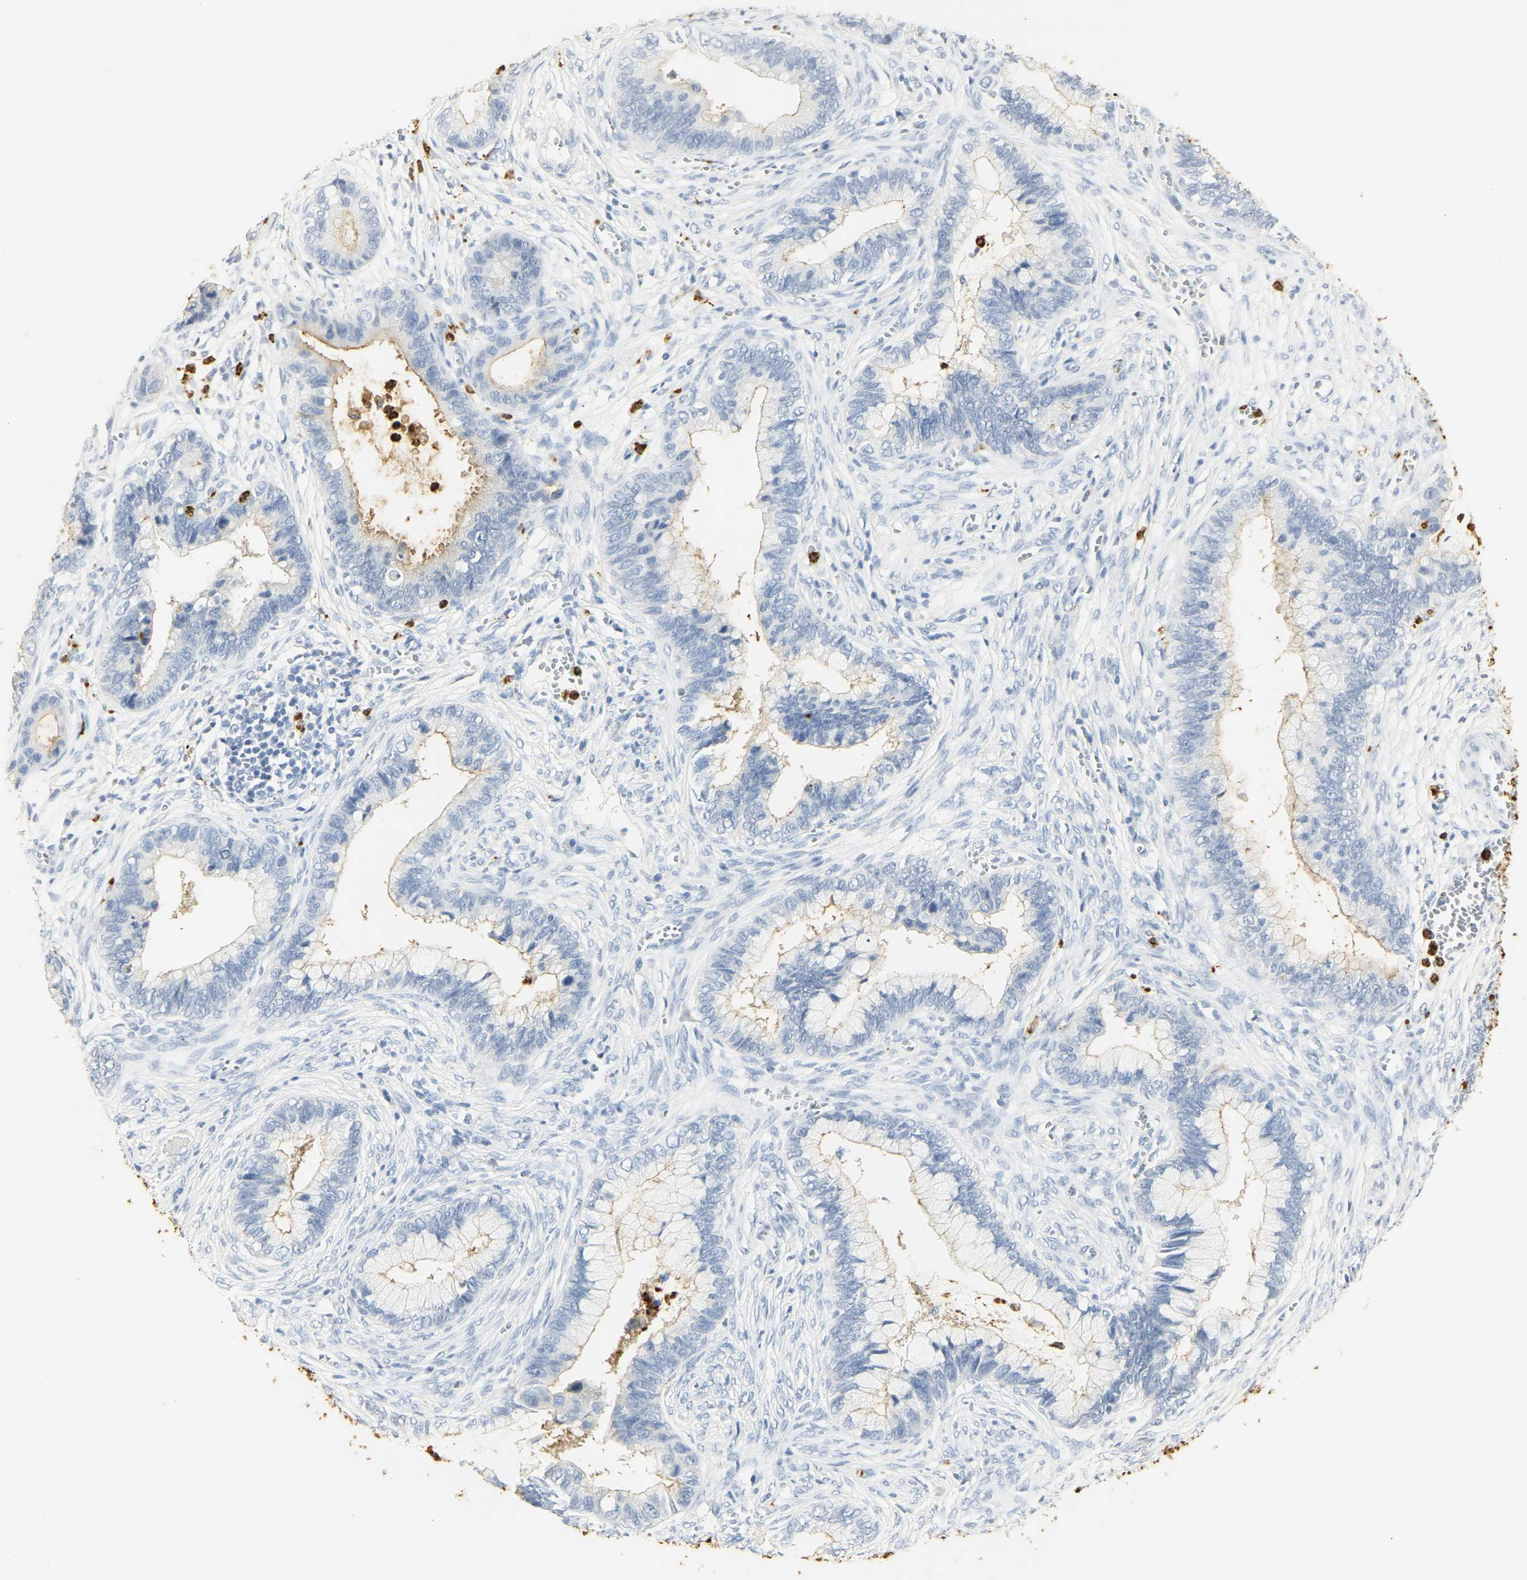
{"staining": {"intensity": "moderate", "quantity": "25%-75%", "location": "cytoplasmic/membranous"}, "tissue": "cervical cancer", "cell_type": "Tumor cells", "image_type": "cancer", "snomed": [{"axis": "morphology", "description": "Adenocarcinoma, NOS"}, {"axis": "topography", "description": "Cervix"}], "caption": "A brown stain highlights moderate cytoplasmic/membranous positivity of a protein in human adenocarcinoma (cervical) tumor cells.", "gene": "CEACAM5", "patient": {"sex": "female", "age": 44}}